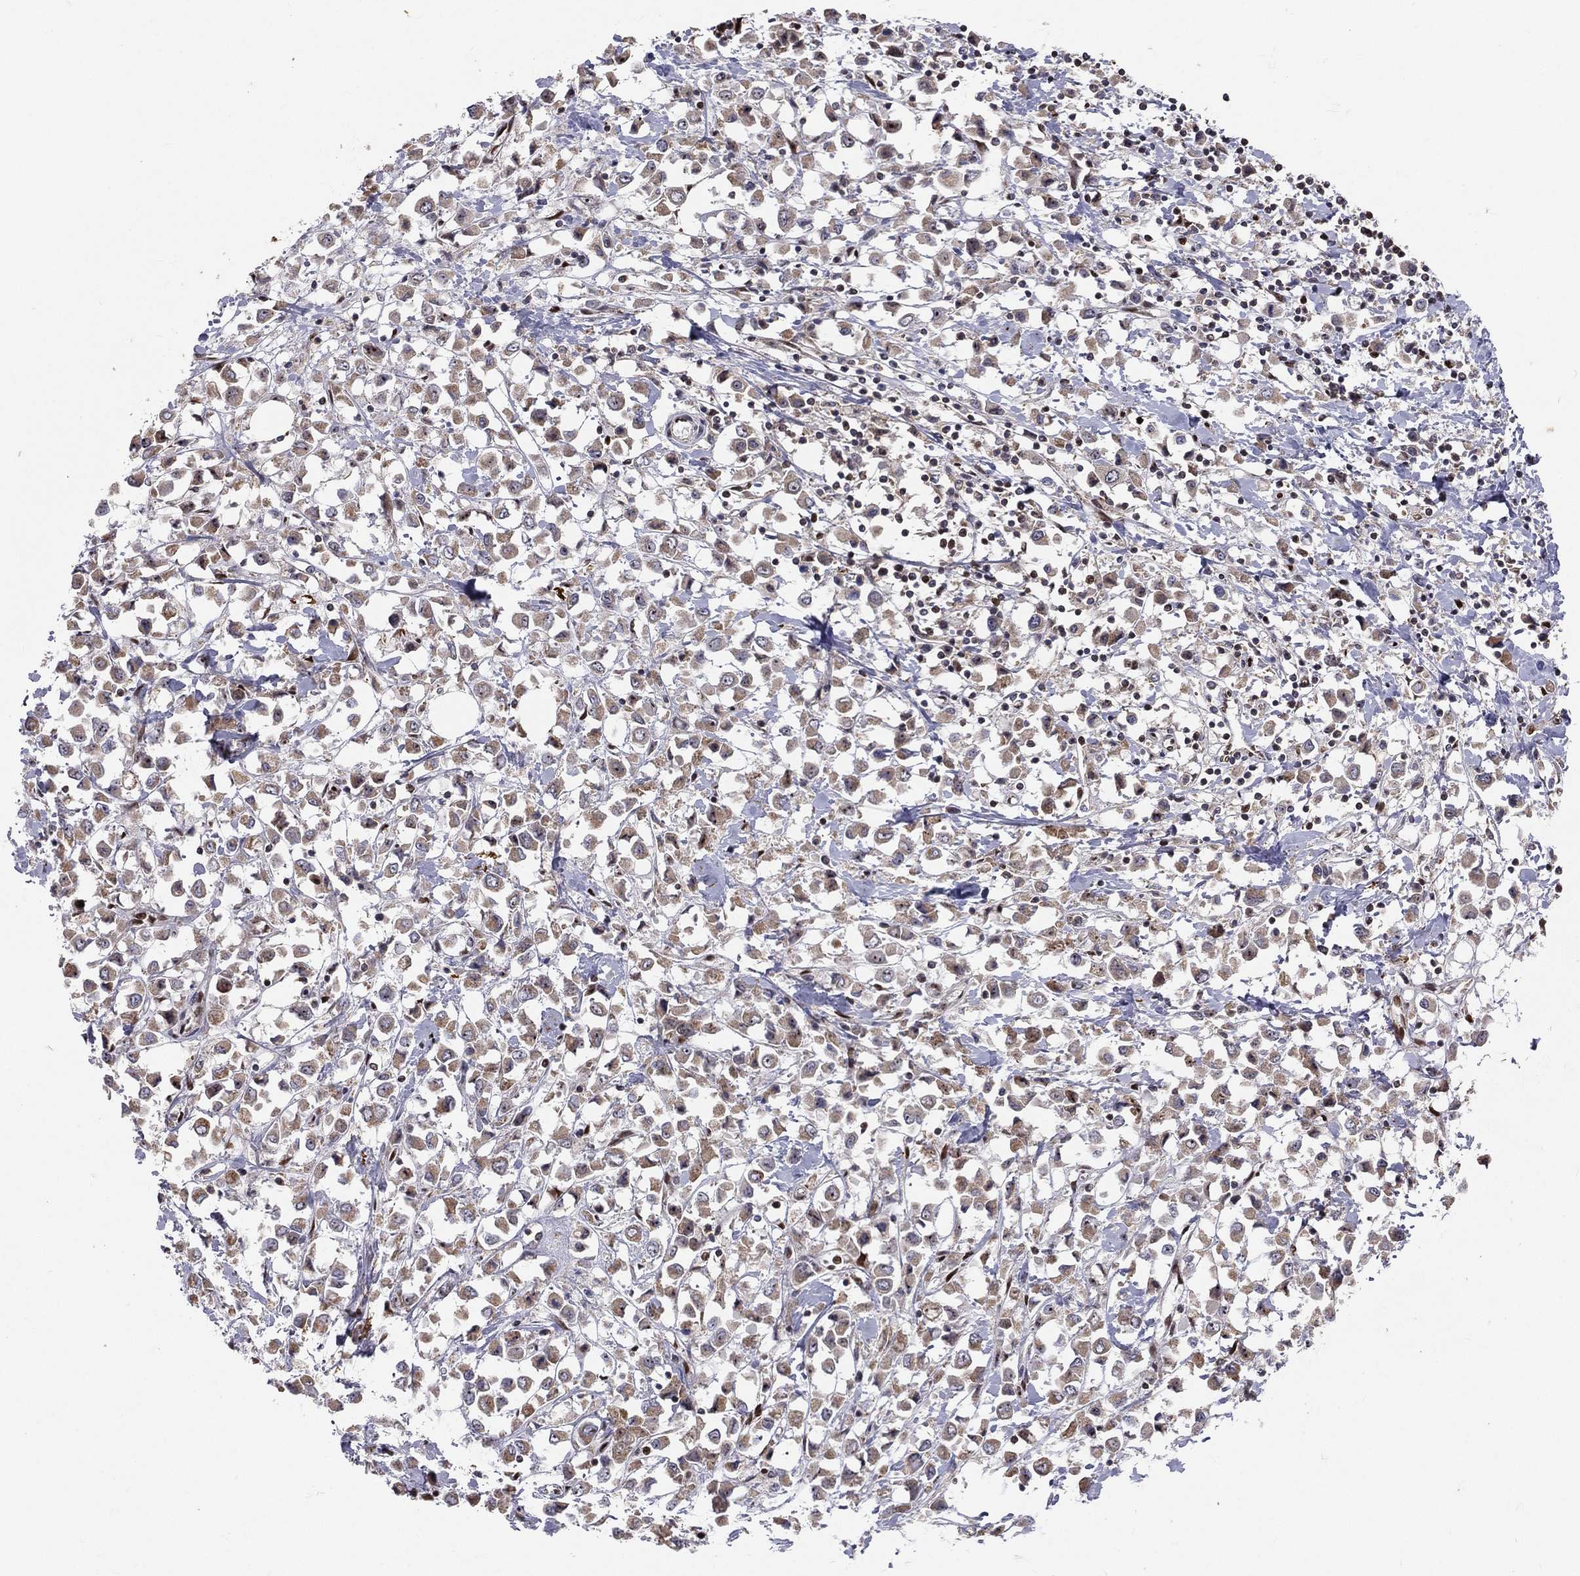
{"staining": {"intensity": "moderate", "quantity": ">75%", "location": "cytoplasmic/membranous"}, "tissue": "breast cancer", "cell_type": "Tumor cells", "image_type": "cancer", "snomed": [{"axis": "morphology", "description": "Duct carcinoma"}, {"axis": "topography", "description": "Breast"}], "caption": "High-magnification brightfield microscopy of infiltrating ductal carcinoma (breast) stained with DAB (brown) and counterstained with hematoxylin (blue). tumor cells exhibit moderate cytoplasmic/membranous staining is seen in approximately>75% of cells.", "gene": "ZEB1", "patient": {"sex": "female", "age": 61}}